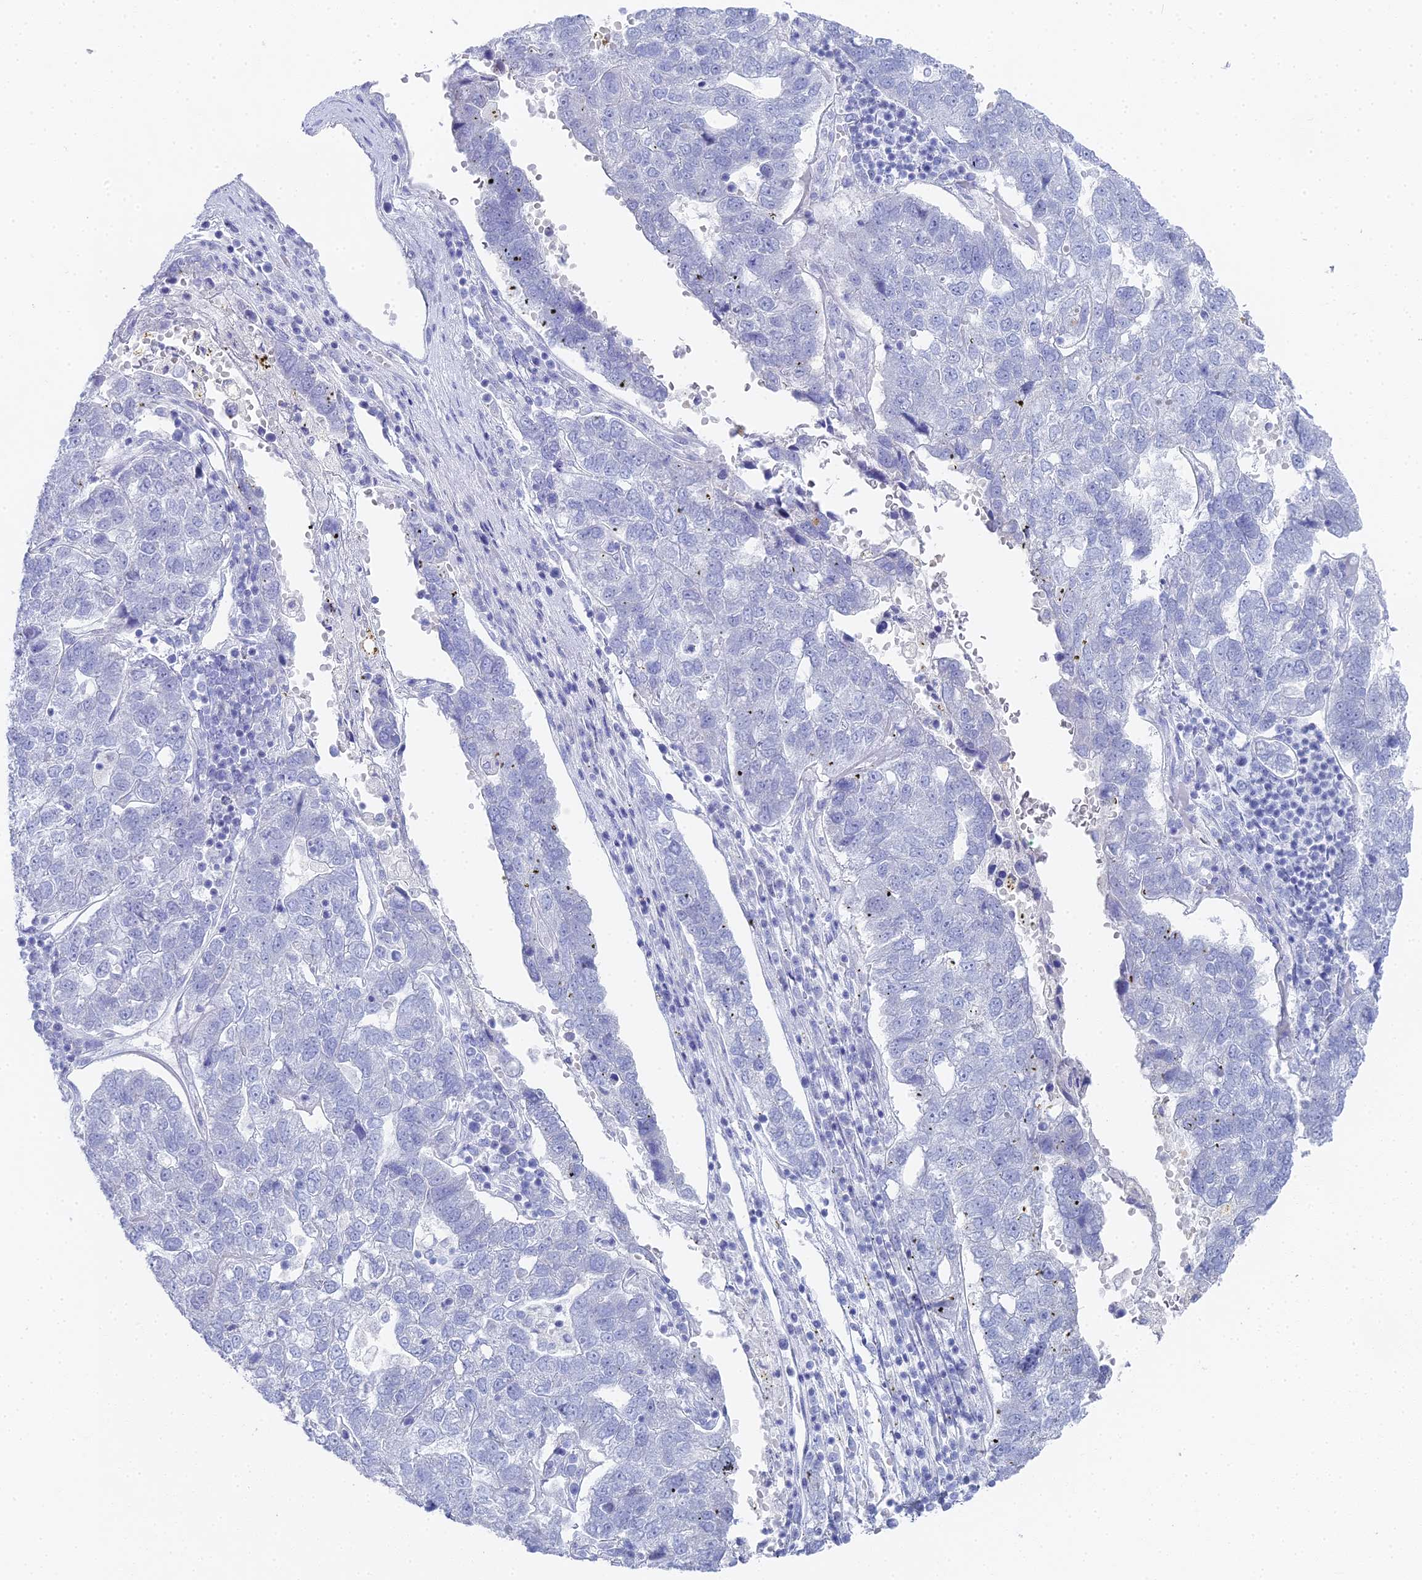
{"staining": {"intensity": "negative", "quantity": "none", "location": "none"}, "tissue": "pancreatic cancer", "cell_type": "Tumor cells", "image_type": "cancer", "snomed": [{"axis": "morphology", "description": "Adenocarcinoma, NOS"}, {"axis": "topography", "description": "Pancreas"}], "caption": "IHC photomicrograph of adenocarcinoma (pancreatic) stained for a protein (brown), which demonstrates no staining in tumor cells. (Brightfield microscopy of DAB (3,3'-diaminobenzidine) immunohistochemistry (IHC) at high magnification).", "gene": "ALPP", "patient": {"sex": "female", "age": 61}}